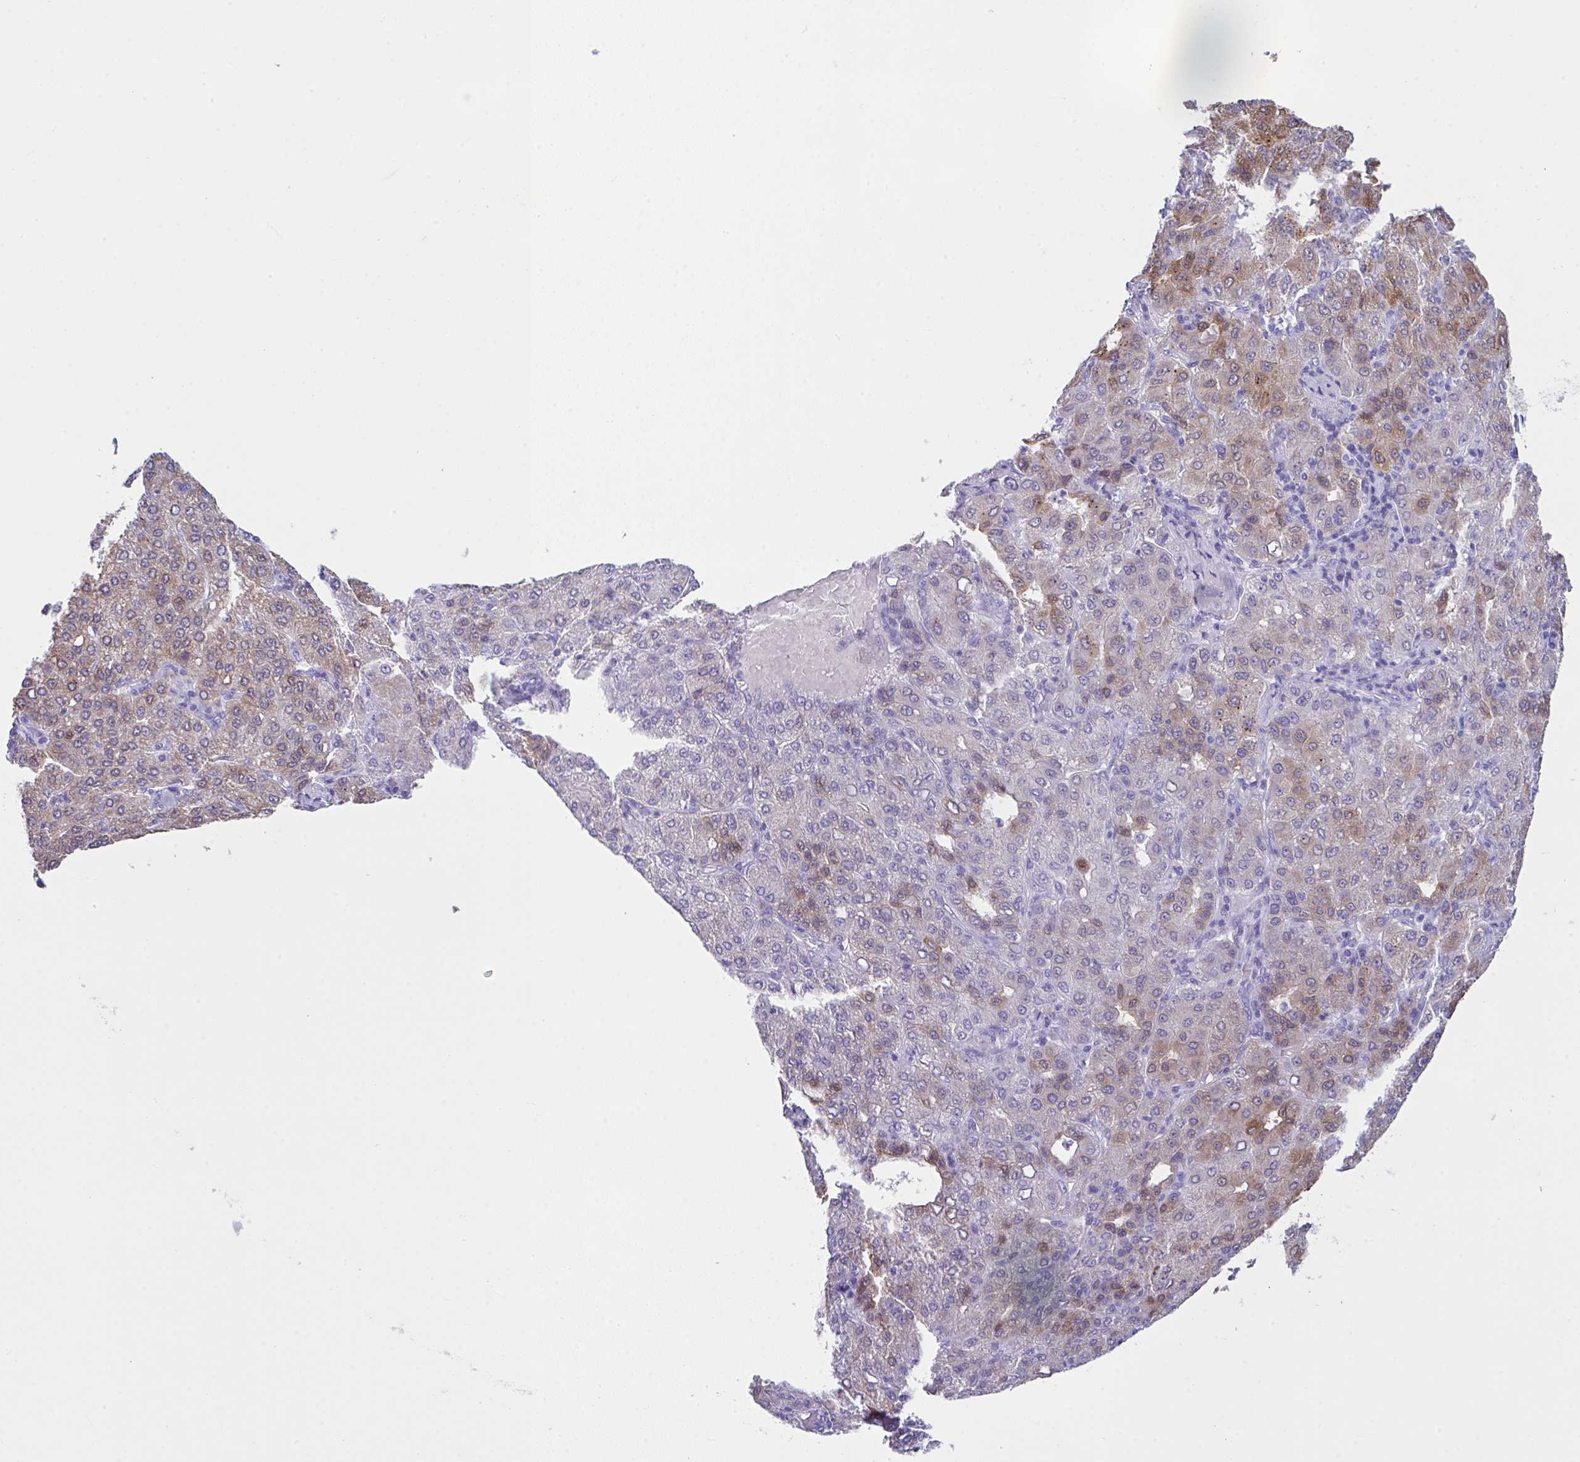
{"staining": {"intensity": "moderate", "quantity": "<25%", "location": "cytoplasmic/membranous,nuclear"}, "tissue": "liver cancer", "cell_type": "Tumor cells", "image_type": "cancer", "snomed": [{"axis": "morphology", "description": "Carcinoma, Hepatocellular, NOS"}, {"axis": "topography", "description": "Liver"}], "caption": "Human liver cancer (hepatocellular carcinoma) stained with a brown dye exhibits moderate cytoplasmic/membranous and nuclear positive staining in approximately <25% of tumor cells.", "gene": "LGALS4", "patient": {"sex": "male", "age": 65}}